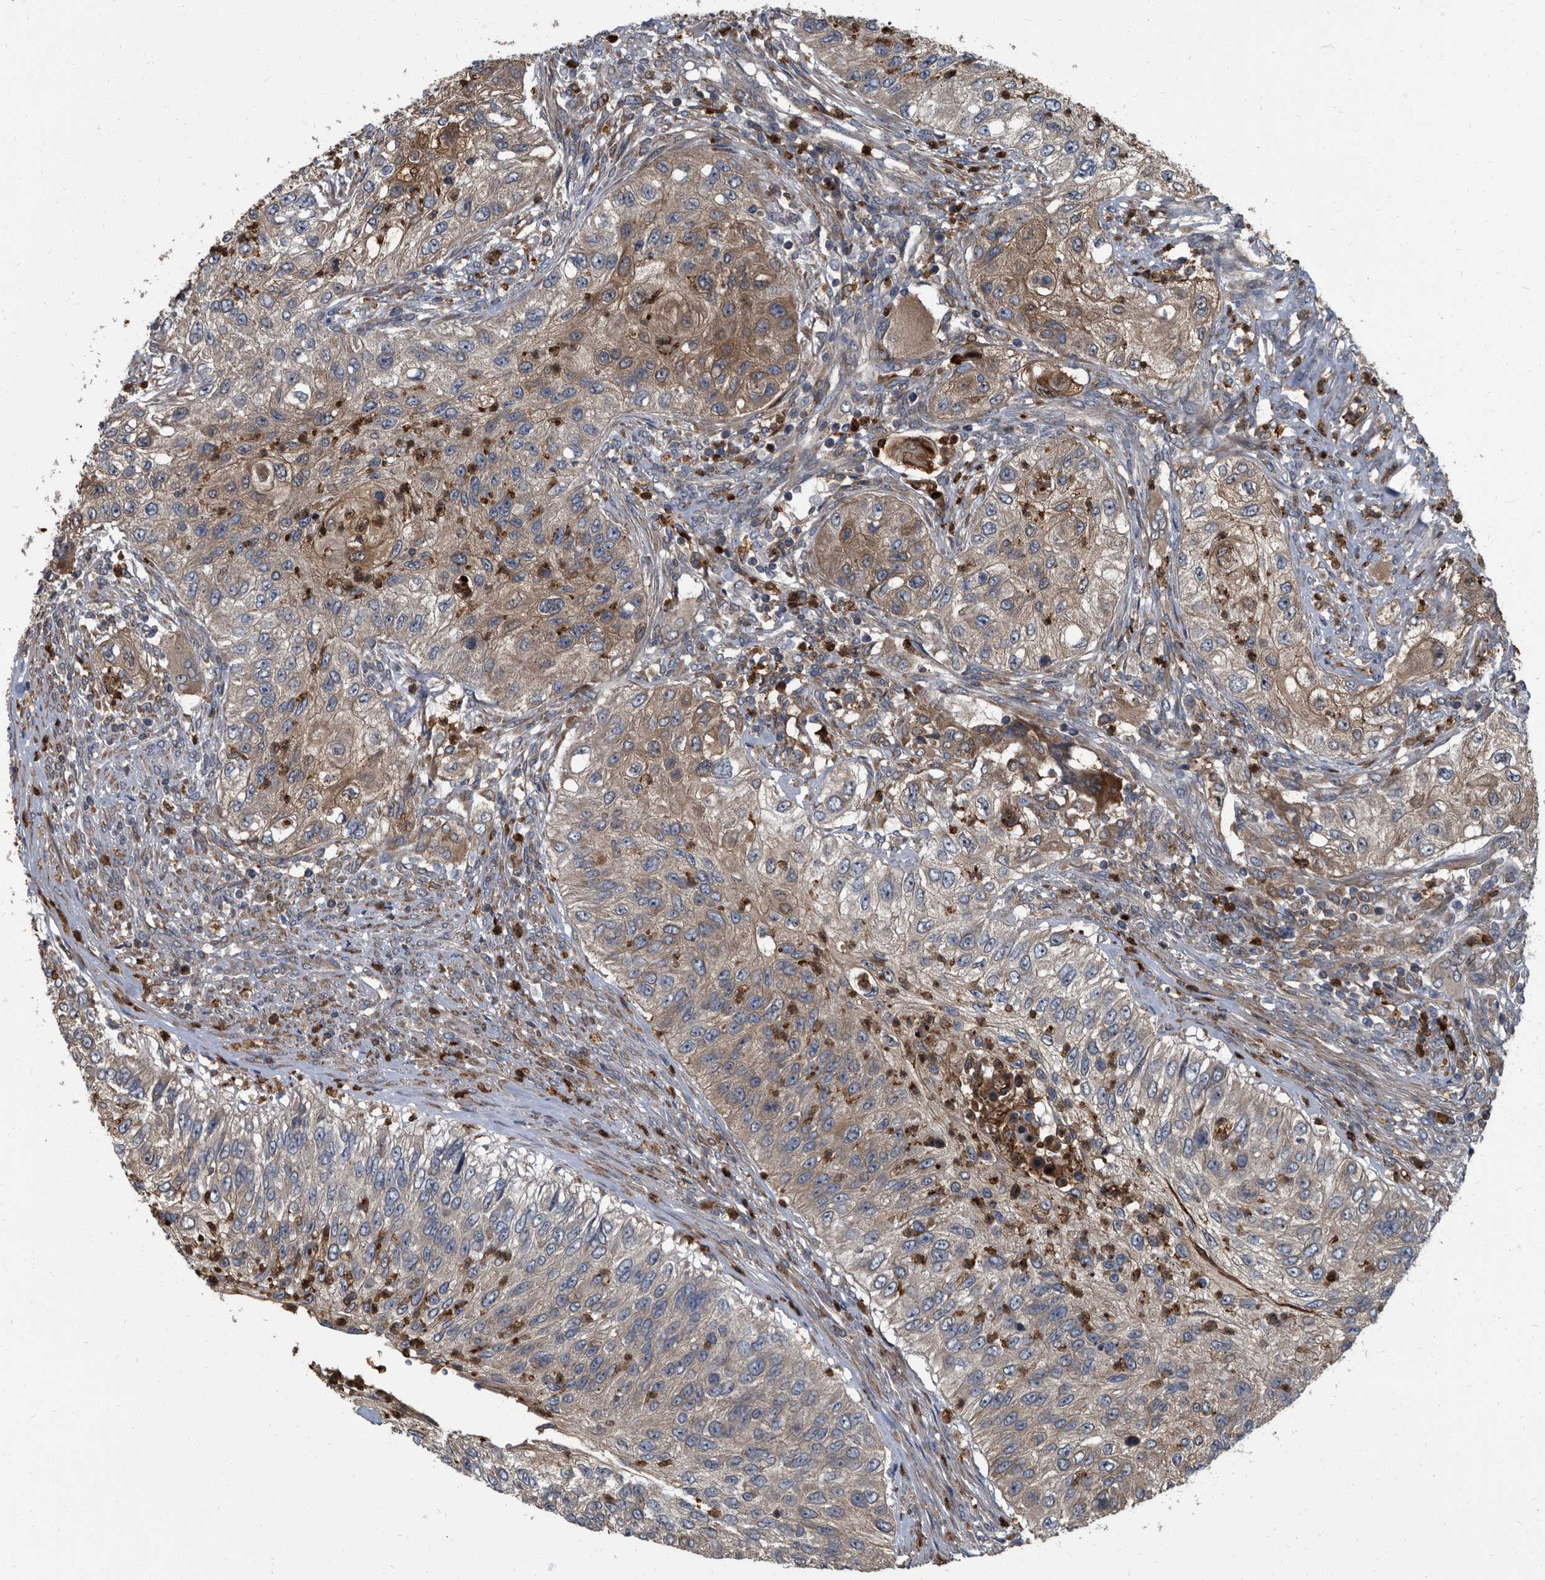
{"staining": {"intensity": "weak", "quantity": "25%-75%", "location": "cytoplasmic/membranous"}, "tissue": "urothelial cancer", "cell_type": "Tumor cells", "image_type": "cancer", "snomed": [{"axis": "morphology", "description": "Urothelial carcinoma, High grade"}, {"axis": "topography", "description": "Urinary bladder"}], "caption": "This histopathology image reveals high-grade urothelial carcinoma stained with IHC to label a protein in brown. The cytoplasmic/membranous of tumor cells show weak positivity for the protein. Nuclei are counter-stained blue.", "gene": "CDV3", "patient": {"sex": "female", "age": 60}}